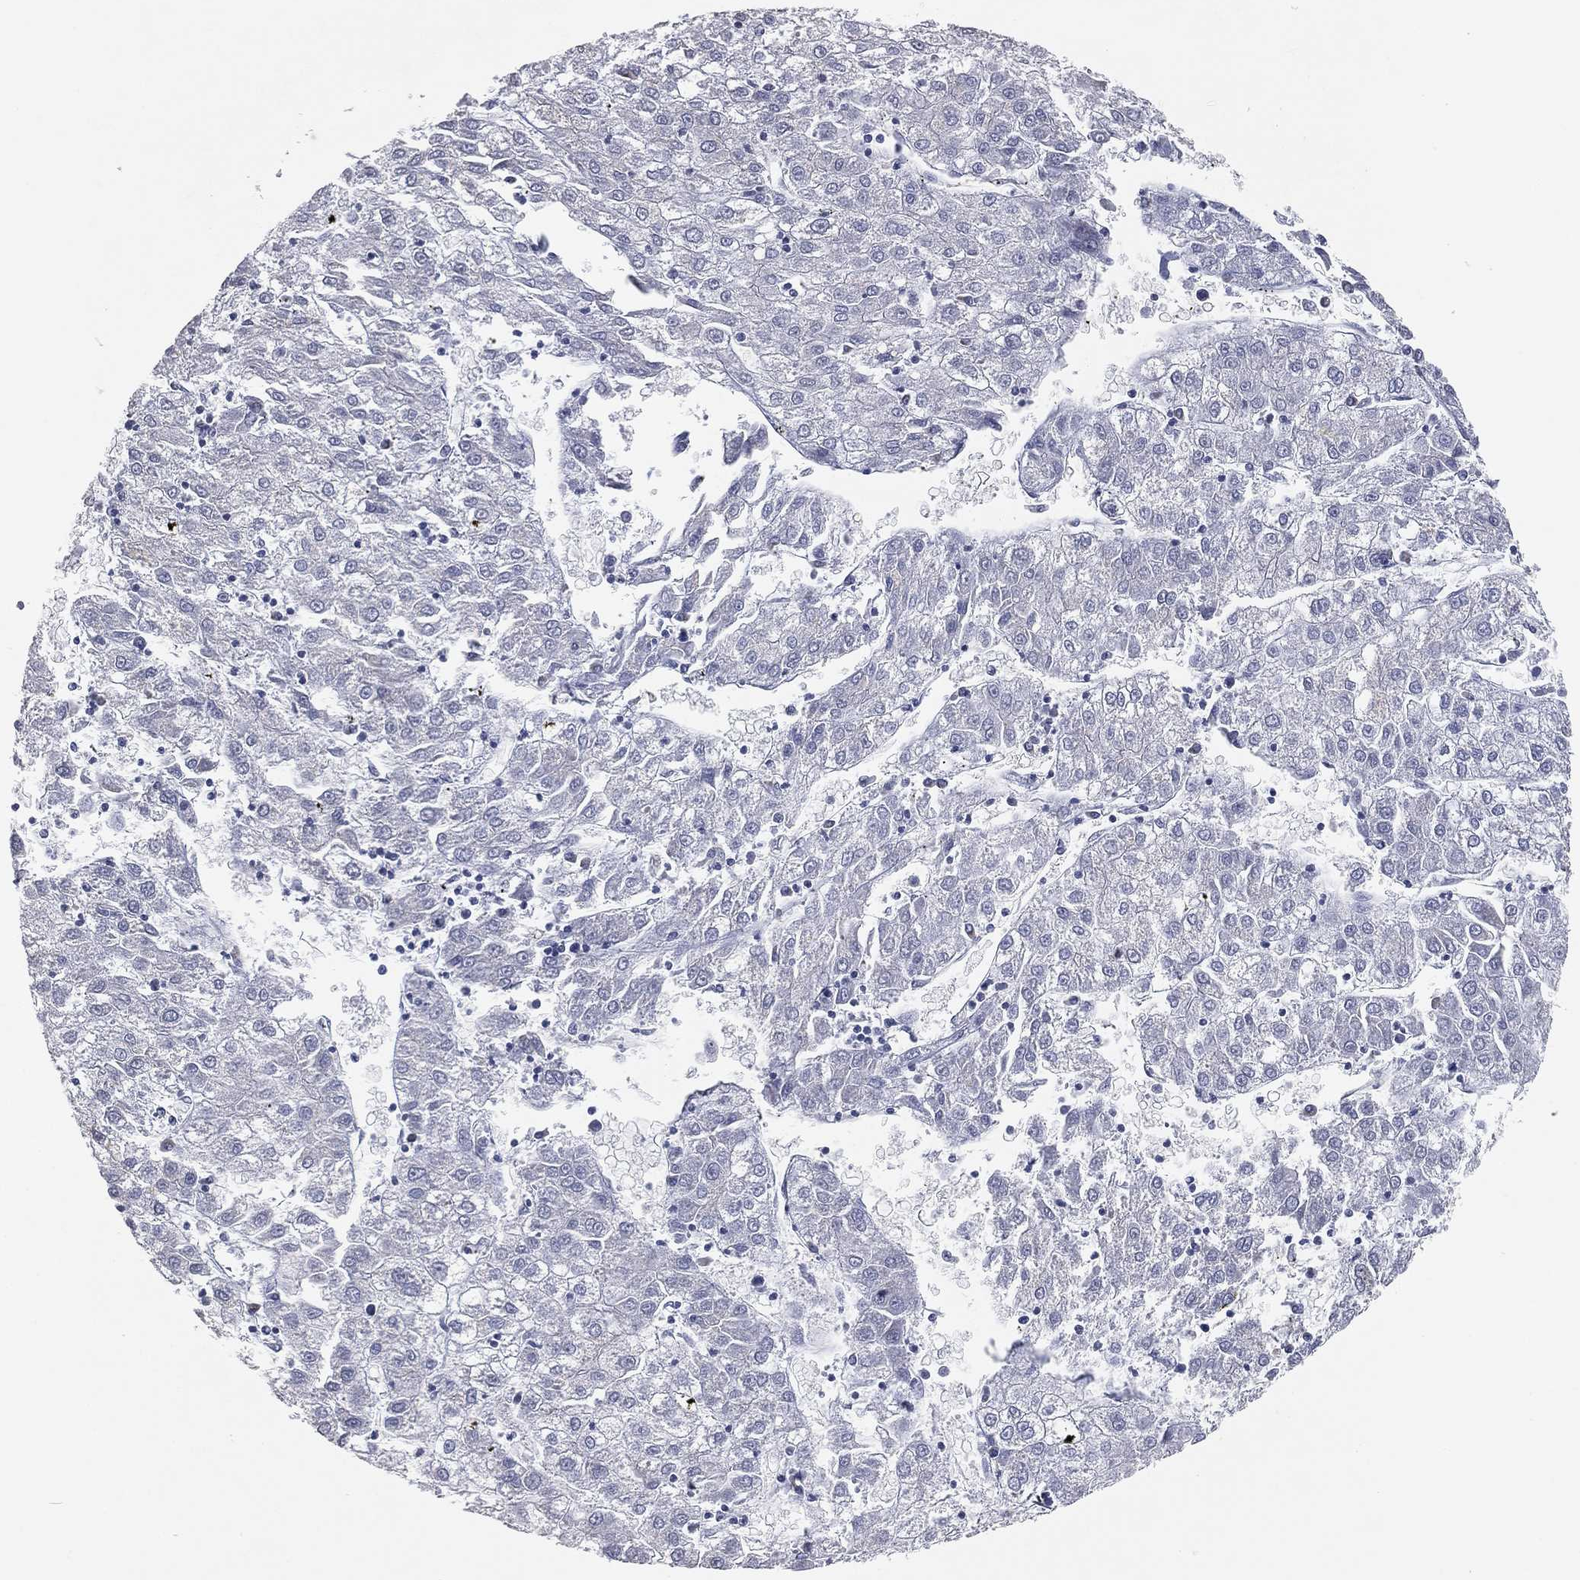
{"staining": {"intensity": "negative", "quantity": "none", "location": "none"}, "tissue": "liver cancer", "cell_type": "Tumor cells", "image_type": "cancer", "snomed": [{"axis": "morphology", "description": "Carcinoma, Hepatocellular, NOS"}, {"axis": "topography", "description": "Liver"}], "caption": "This photomicrograph is of liver cancer (hepatocellular carcinoma) stained with immunohistochemistry (IHC) to label a protein in brown with the nuclei are counter-stained blue. There is no expression in tumor cells.", "gene": "TICAM1", "patient": {"sex": "male", "age": 72}}